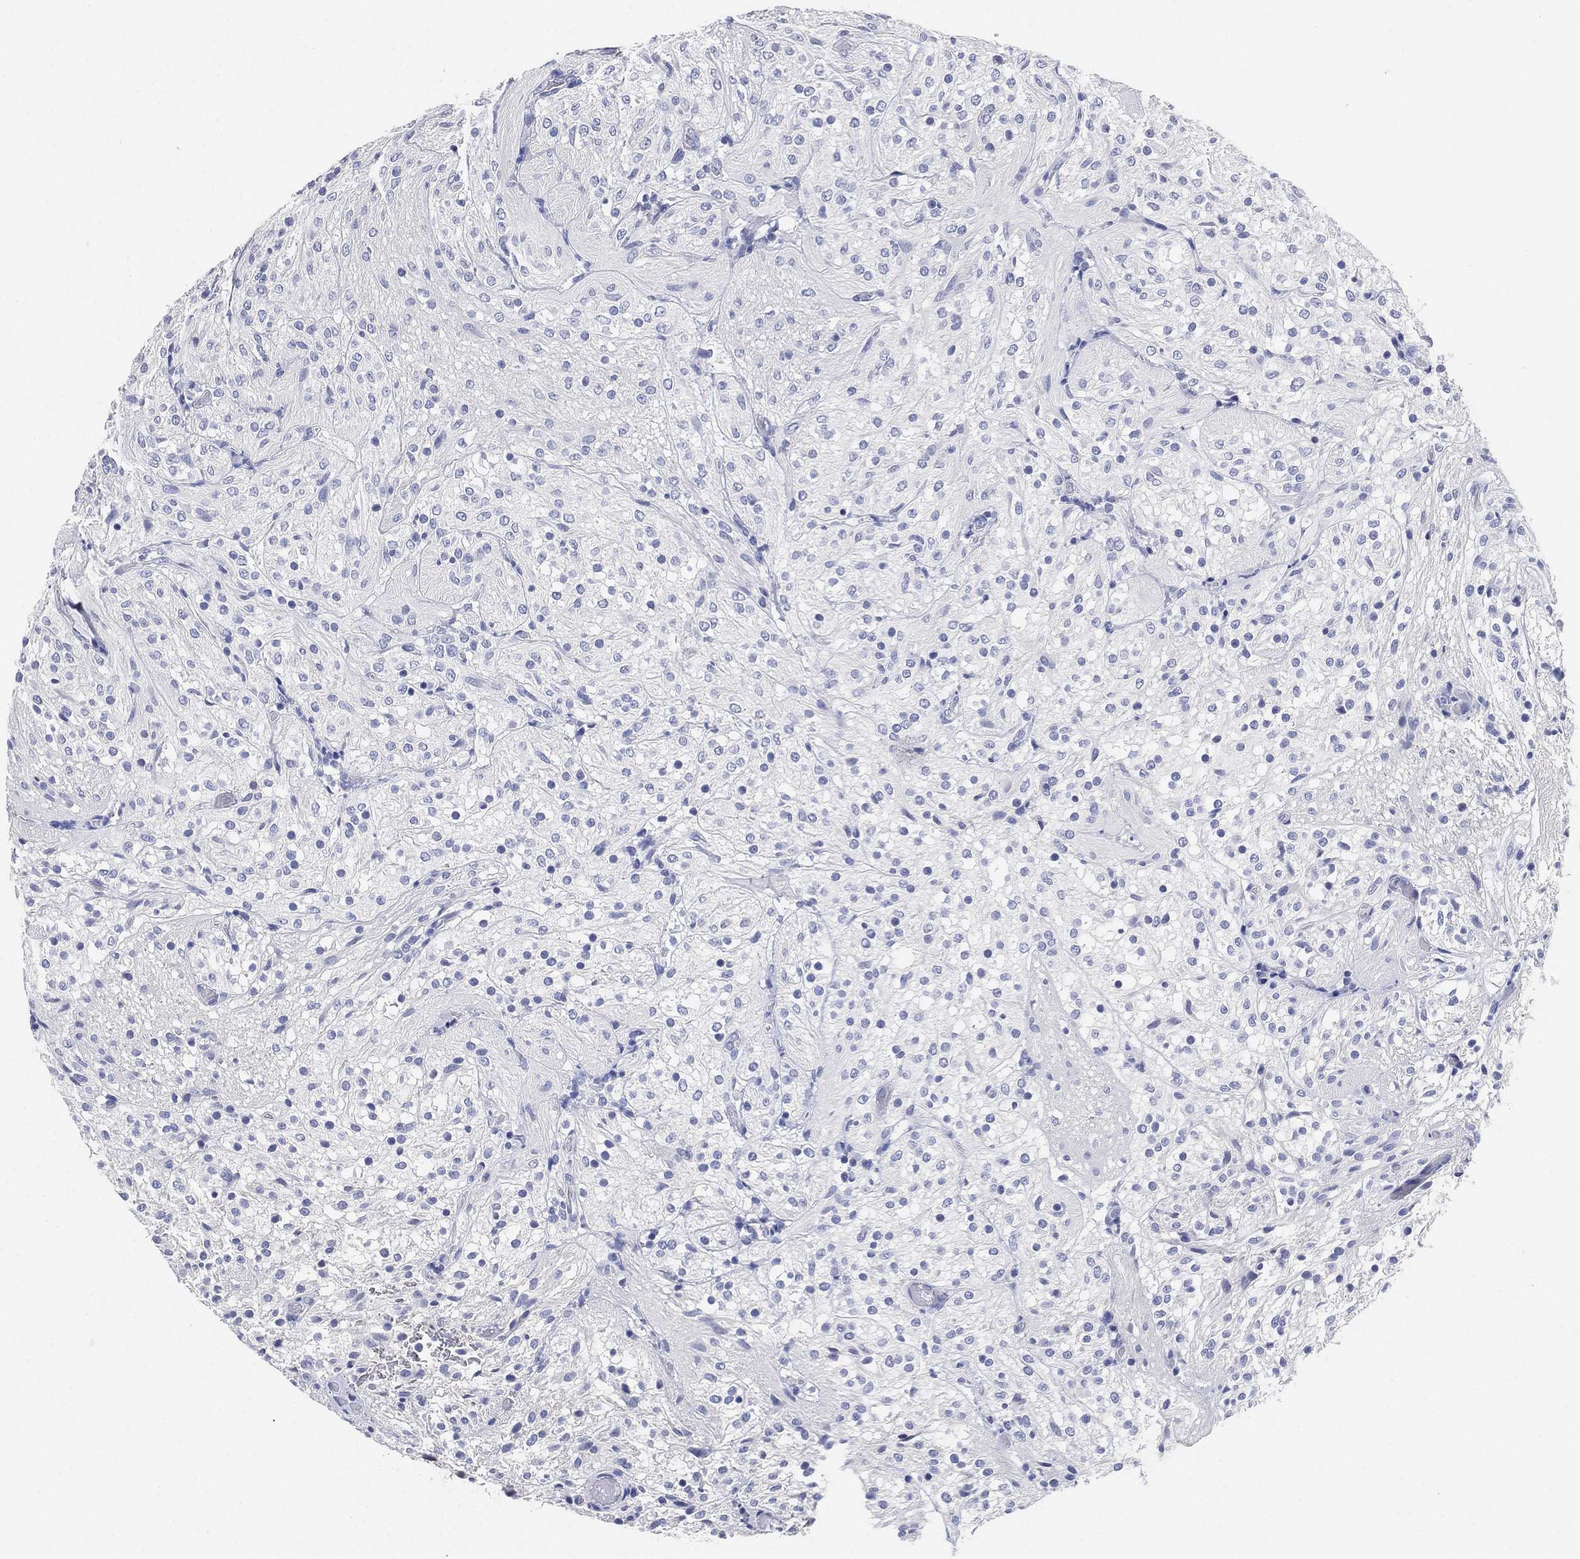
{"staining": {"intensity": "negative", "quantity": "none", "location": "none"}, "tissue": "glioma", "cell_type": "Tumor cells", "image_type": "cancer", "snomed": [{"axis": "morphology", "description": "Glioma, malignant, Low grade"}, {"axis": "topography", "description": "Brain"}], "caption": "A micrograph of malignant low-grade glioma stained for a protein displays no brown staining in tumor cells.", "gene": "IYD", "patient": {"sex": "male", "age": 3}}